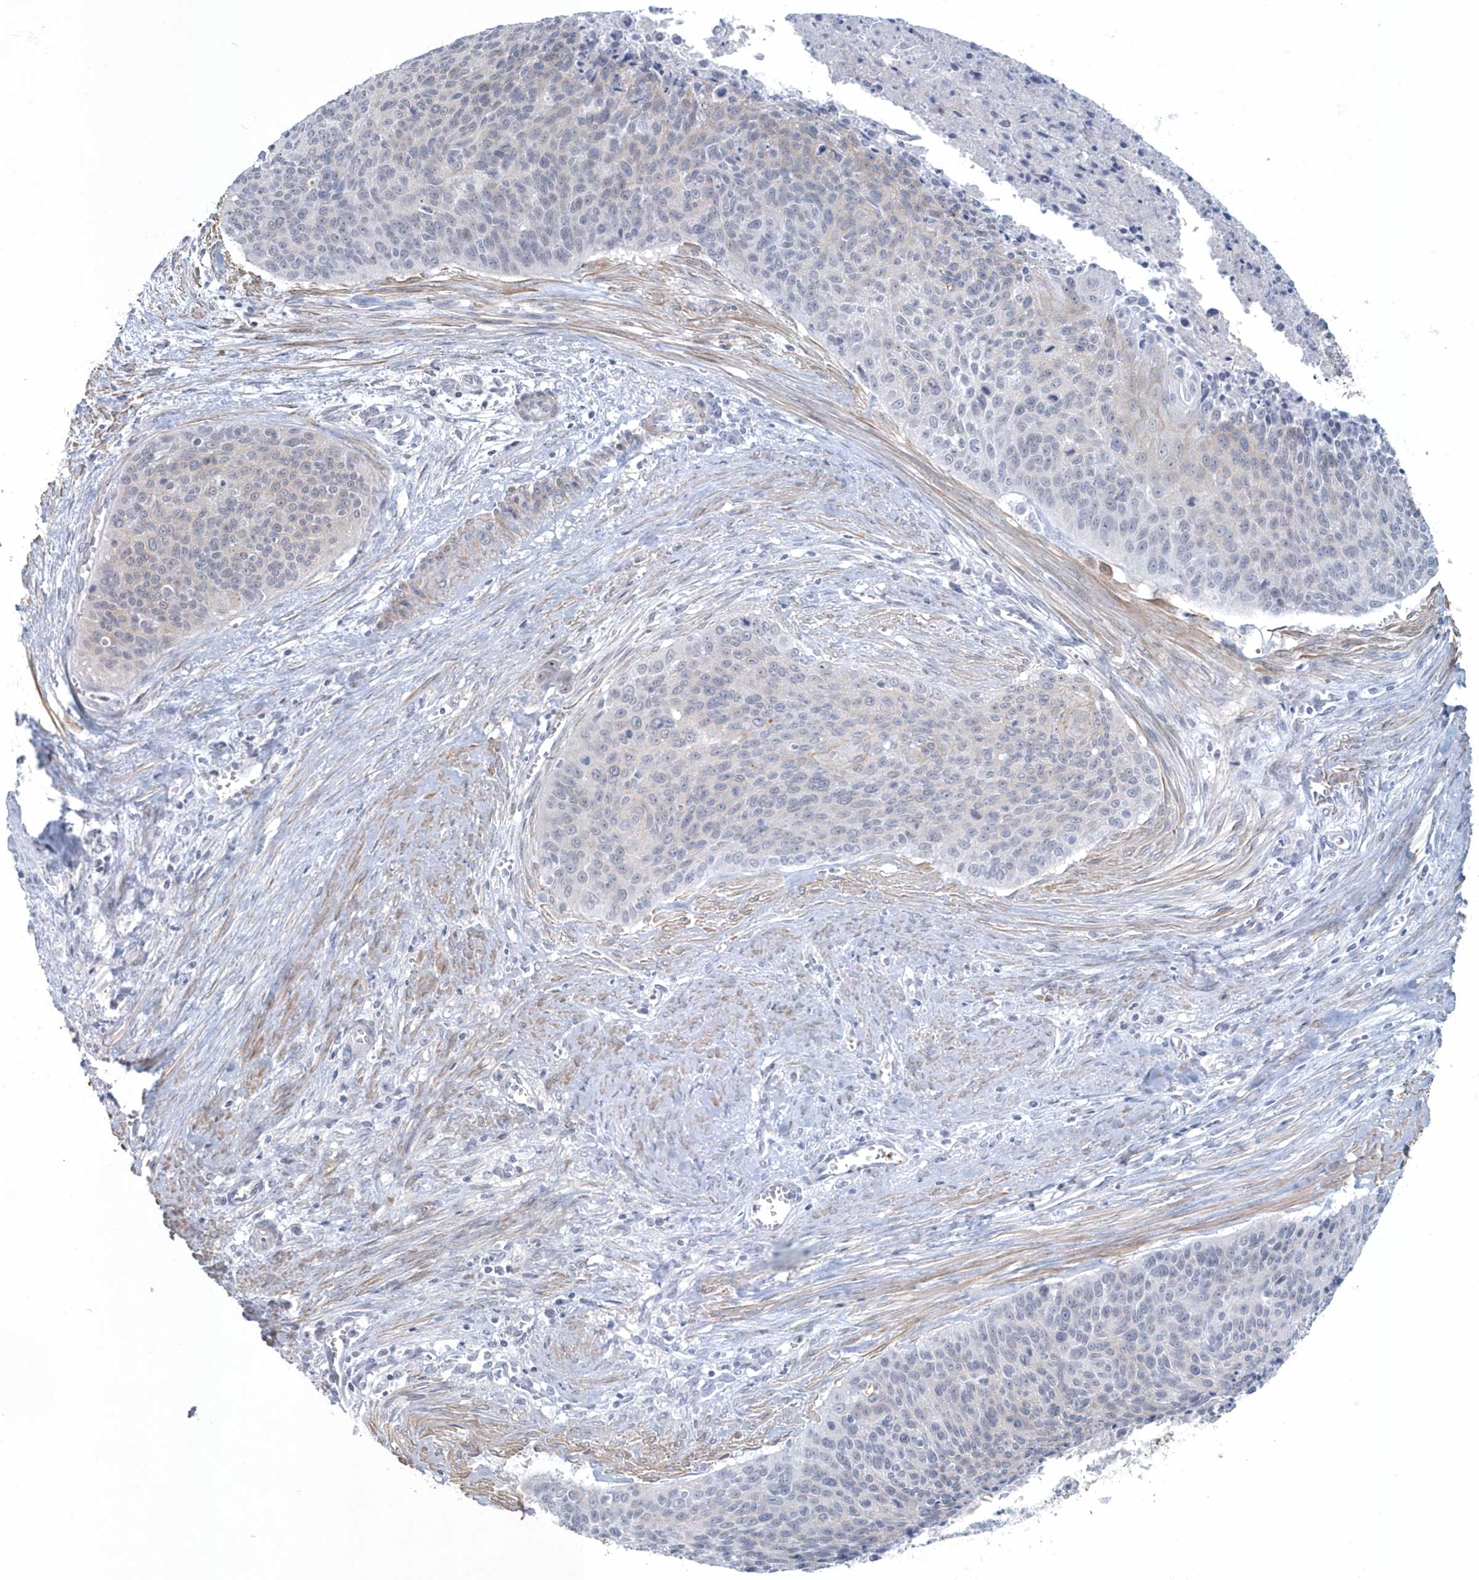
{"staining": {"intensity": "negative", "quantity": "none", "location": "none"}, "tissue": "cervical cancer", "cell_type": "Tumor cells", "image_type": "cancer", "snomed": [{"axis": "morphology", "description": "Squamous cell carcinoma, NOS"}, {"axis": "topography", "description": "Cervix"}], "caption": "The micrograph shows no significant expression in tumor cells of cervical cancer (squamous cell carcinoma). (Immunohistochemistry, brightfield microscopy, high magnification).", "gene": "MYOT", "patient": {"sex": "female", "age": 55}}